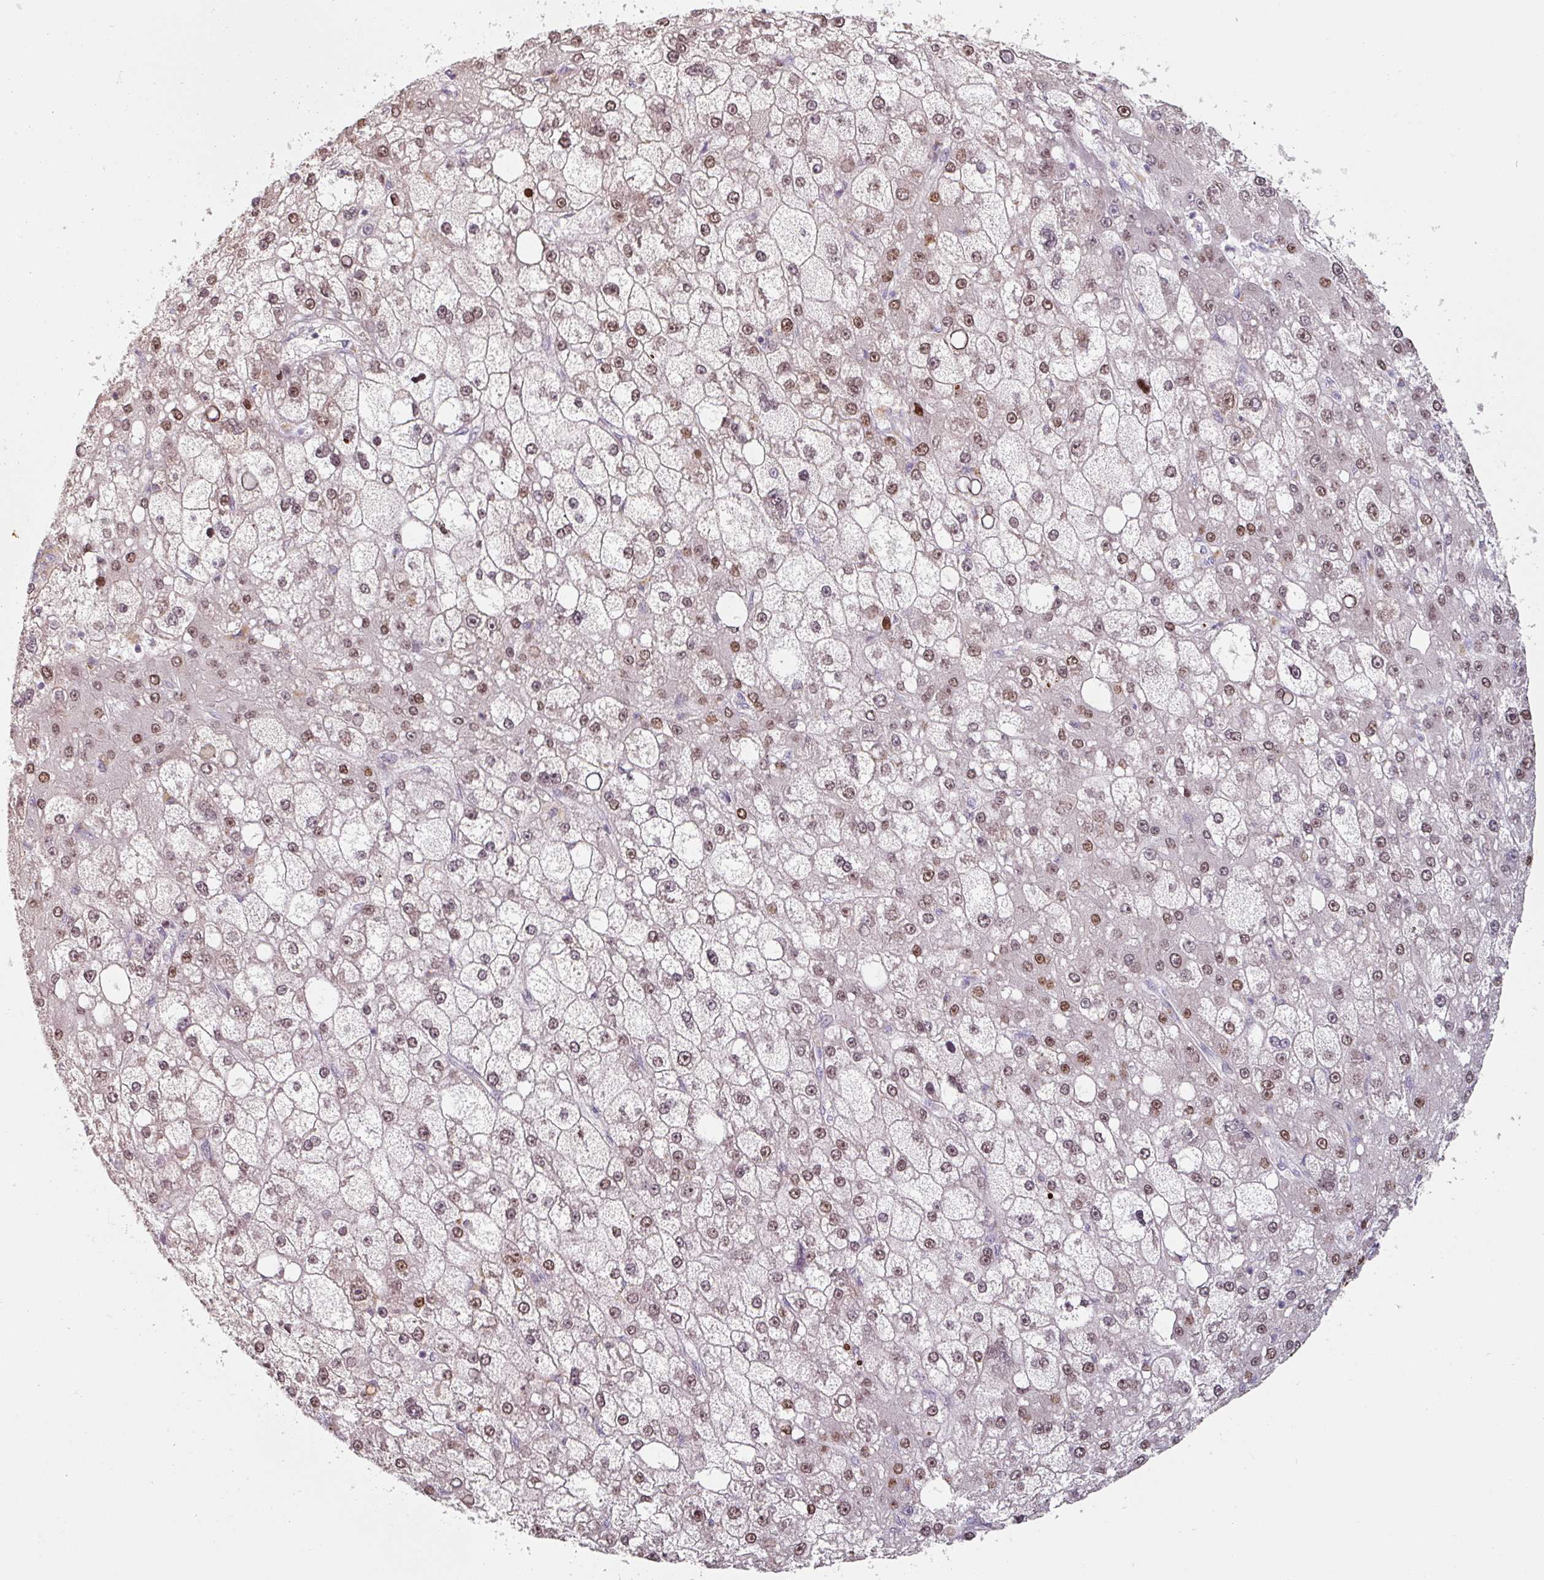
{"staining": {"intensity": "moderate", "quantity": ">75%", "location": "nuclear"}, "tissue": "liver cancer", "cell_type": "Tumor cells", "image_type": "cancer", "snomed": [{"axis": "morphology", "description": "Carcinoma, Hepatocellular, NOS"}, {"axis": "topography", "description": "Liver"}], "caption": "Liver hepatocellular carcinoma tissue displays moderate nuclear positivity in about >75% of tumor cells, visualized by immunohistochemistry. Ihc stains the protein in brown and the nuclei are stained blue.", "gene": "ZBTB6", "patient": {"sex": "male", "age": 67}}